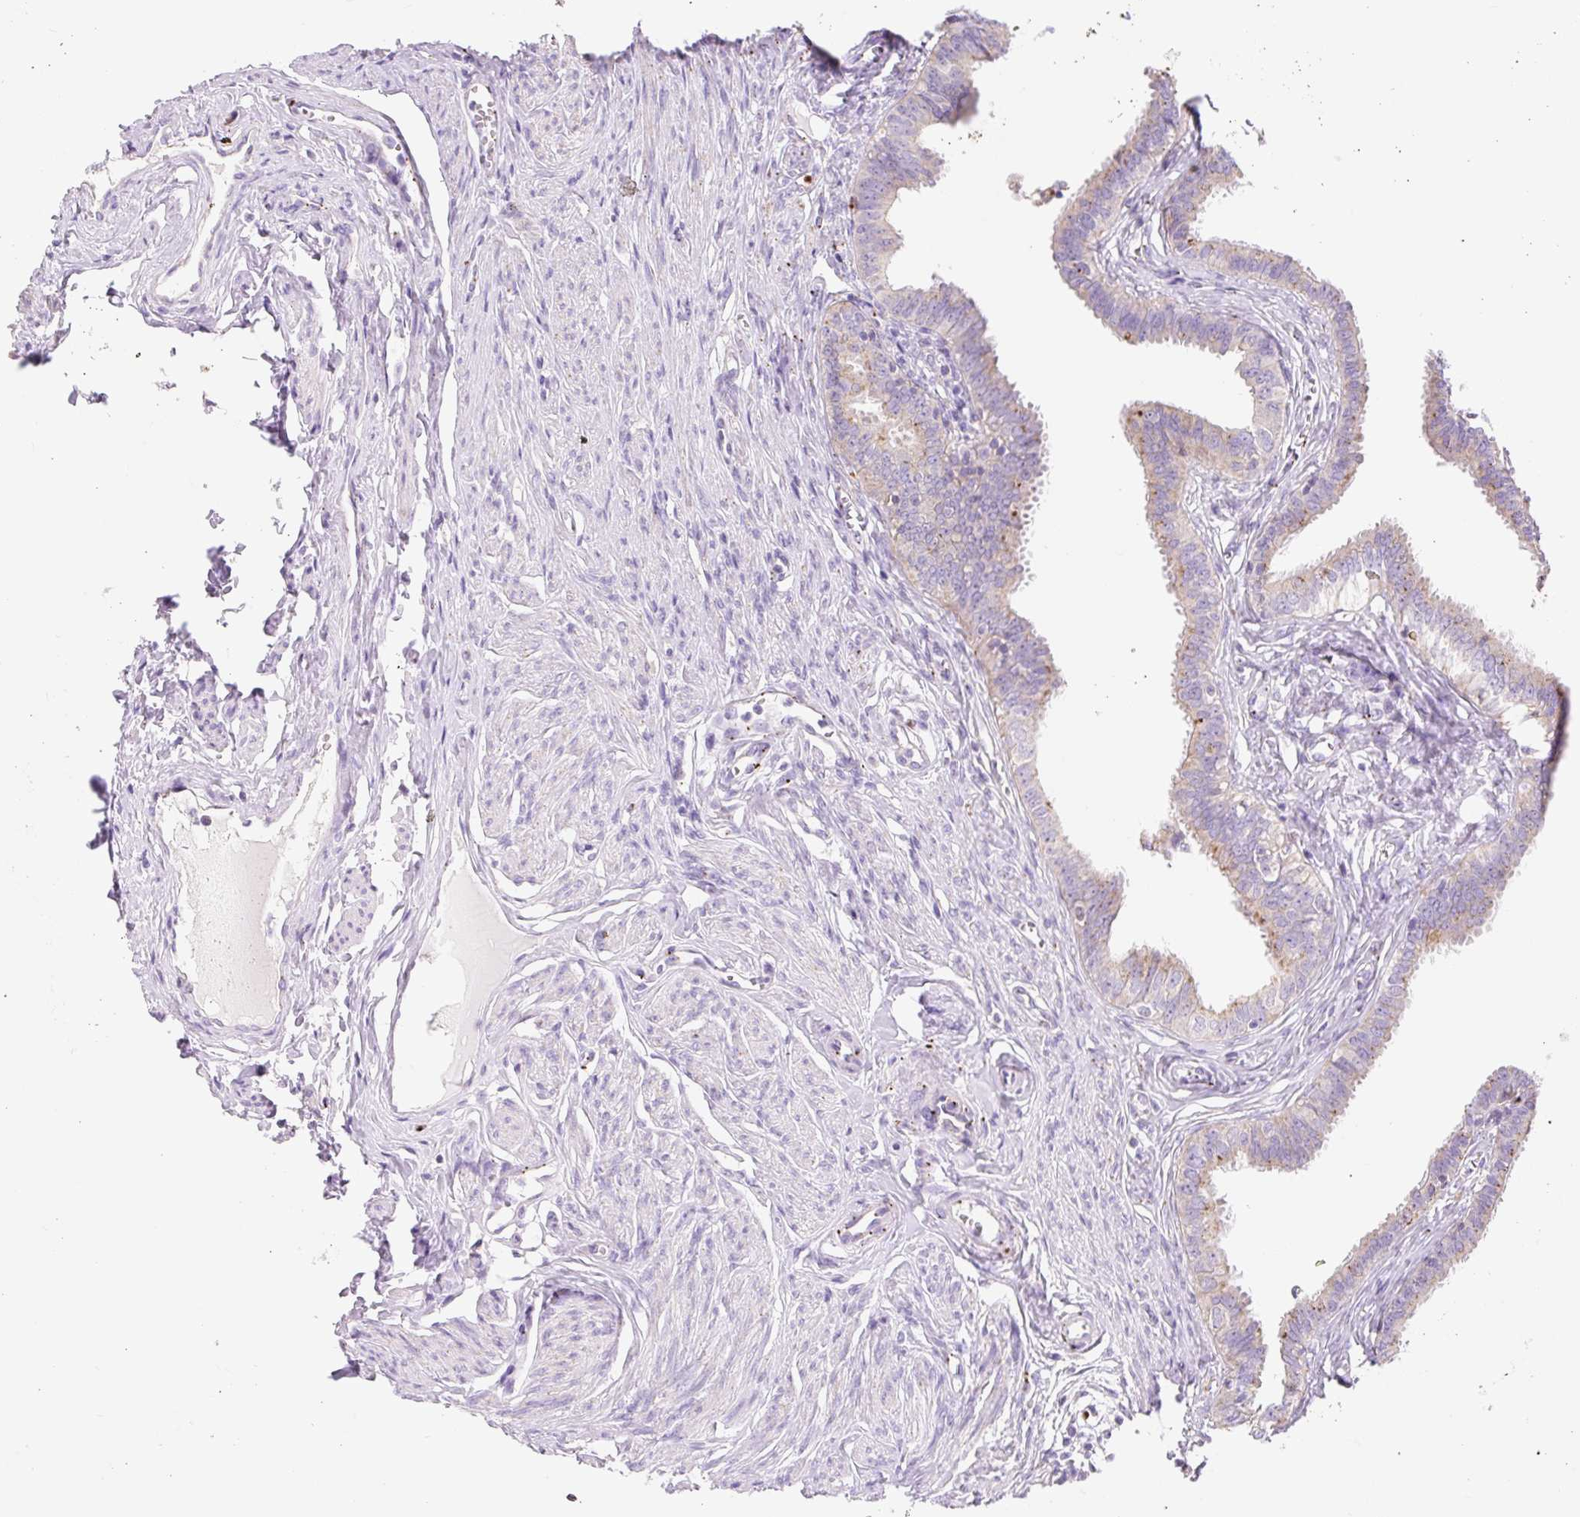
{"staining": {"intensity": "moderate", "quantity": "25%-75%", "location": "cytoplasmic/membranous"}, "tissue": "fallopian tube", "cell_type": "Glandular cells", "image_type": "normal", "snomed": [{"axis": "morphology", "description": "Normal tissue, NOS"}, {"axis": "morphology", "description": "Carcinoma, NOS"}, {"axis": "topography", "description": "Fallopian tube"}, {"axis": "topography", "description": "Ovary"}], "caption": "Glandular cells reveal moderate cytoplasmic/membranous expression in about 25%-75% of cells in unremarkable fallopian tube. The staining is performed using DAB brown chromogen to label protein expression. The nuclei are counter-stained blue using hematoxylin.", "gene": "CLEC3A", "patient": {"sex": "female", "age": 59}}